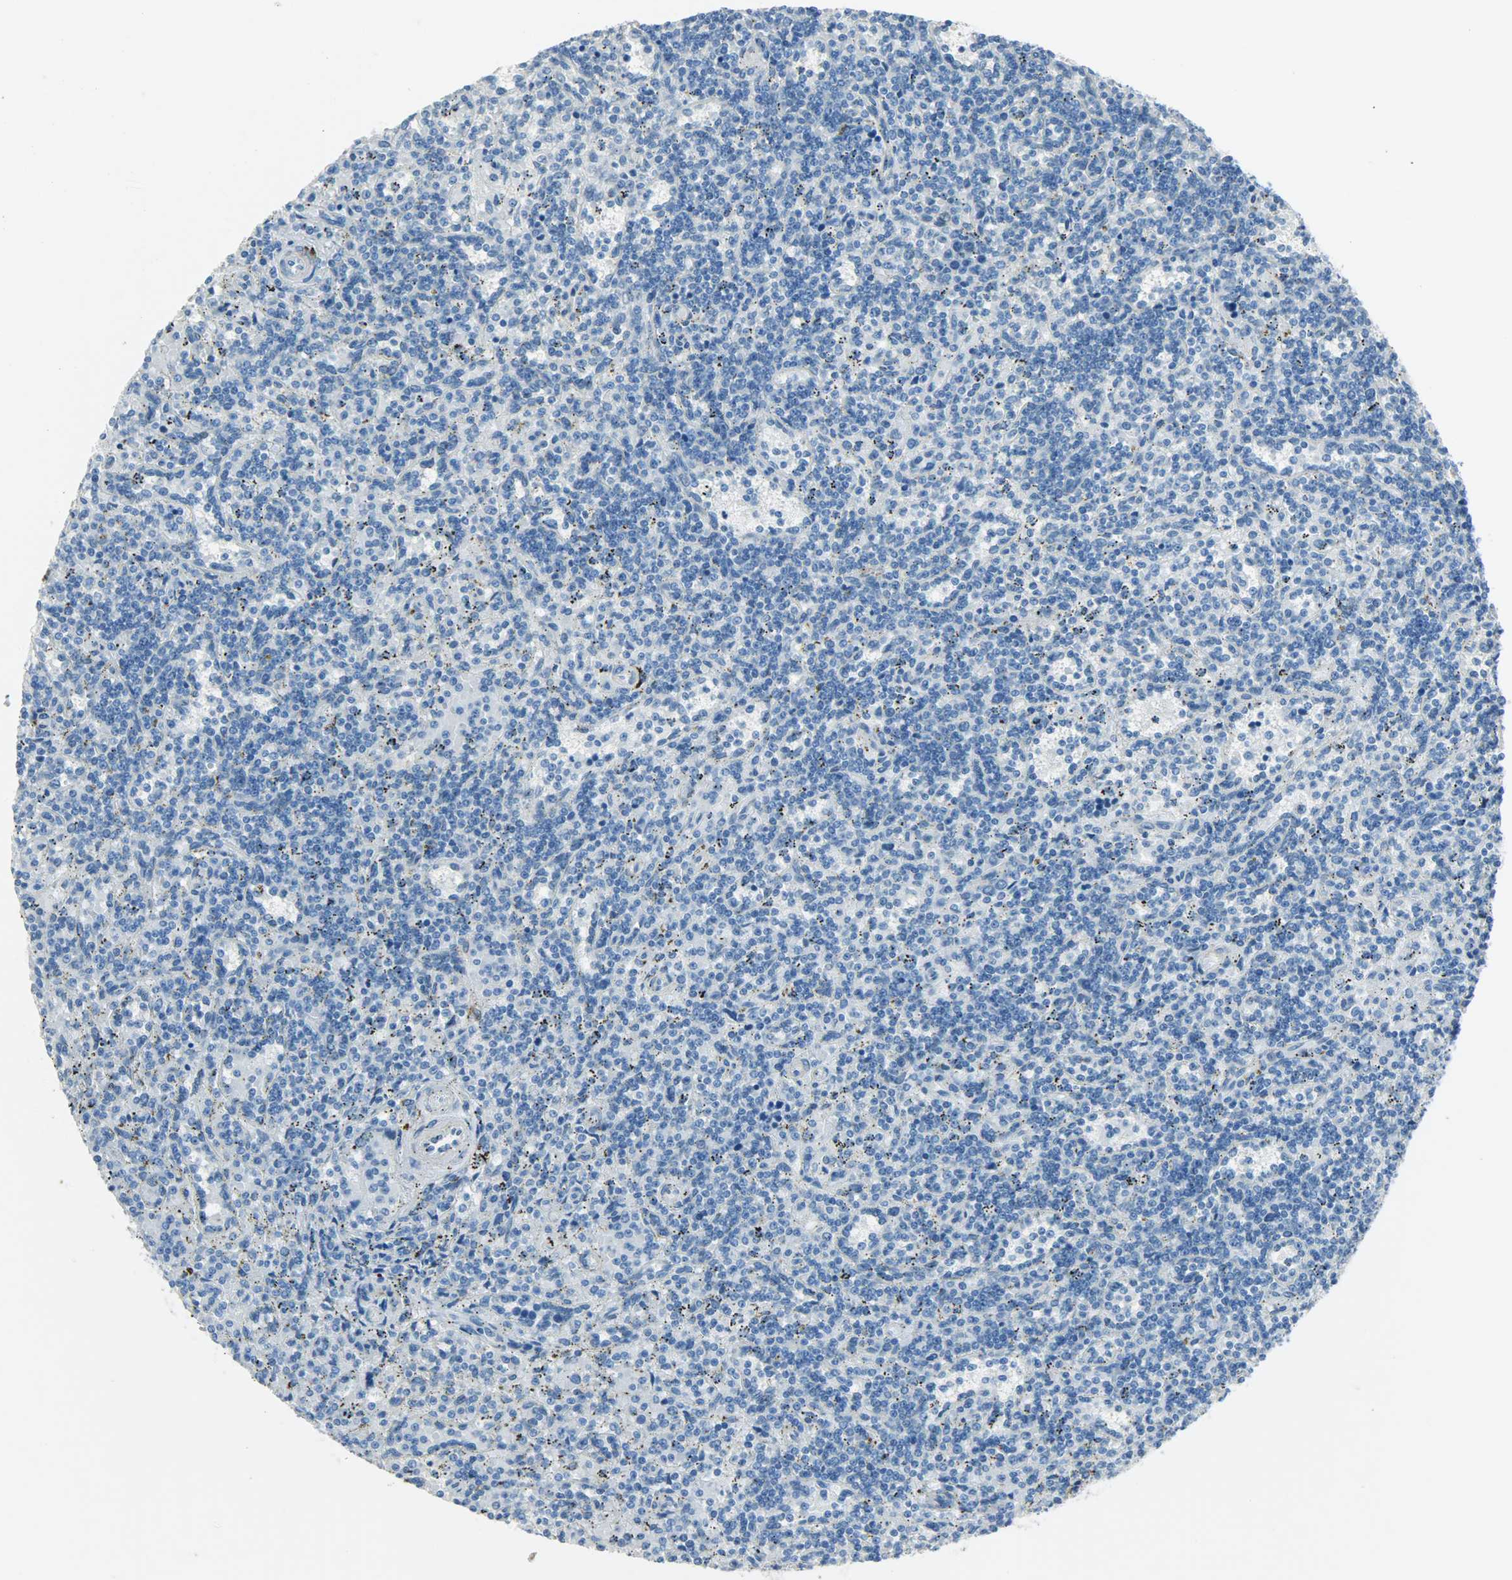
{"staining": {"intensity": "negative", "quantity": "none", "location": "none"}, "tissue": "lymphoma", "cell_type": "Tumor cells", "image_type": "cancer", "snomed": [{"axis": "morphology", "description": "Malignant lymphoma, non-Hodgkin's type, Low grade"}, {"axis": "topography", "description": "Spleen"}], "caption": "The IHC histopathology image has no significant positivity in tumor cells of lymphoma tissue.", "gene": "PKD2", "patient": {"sex": "male", "age": 73}}